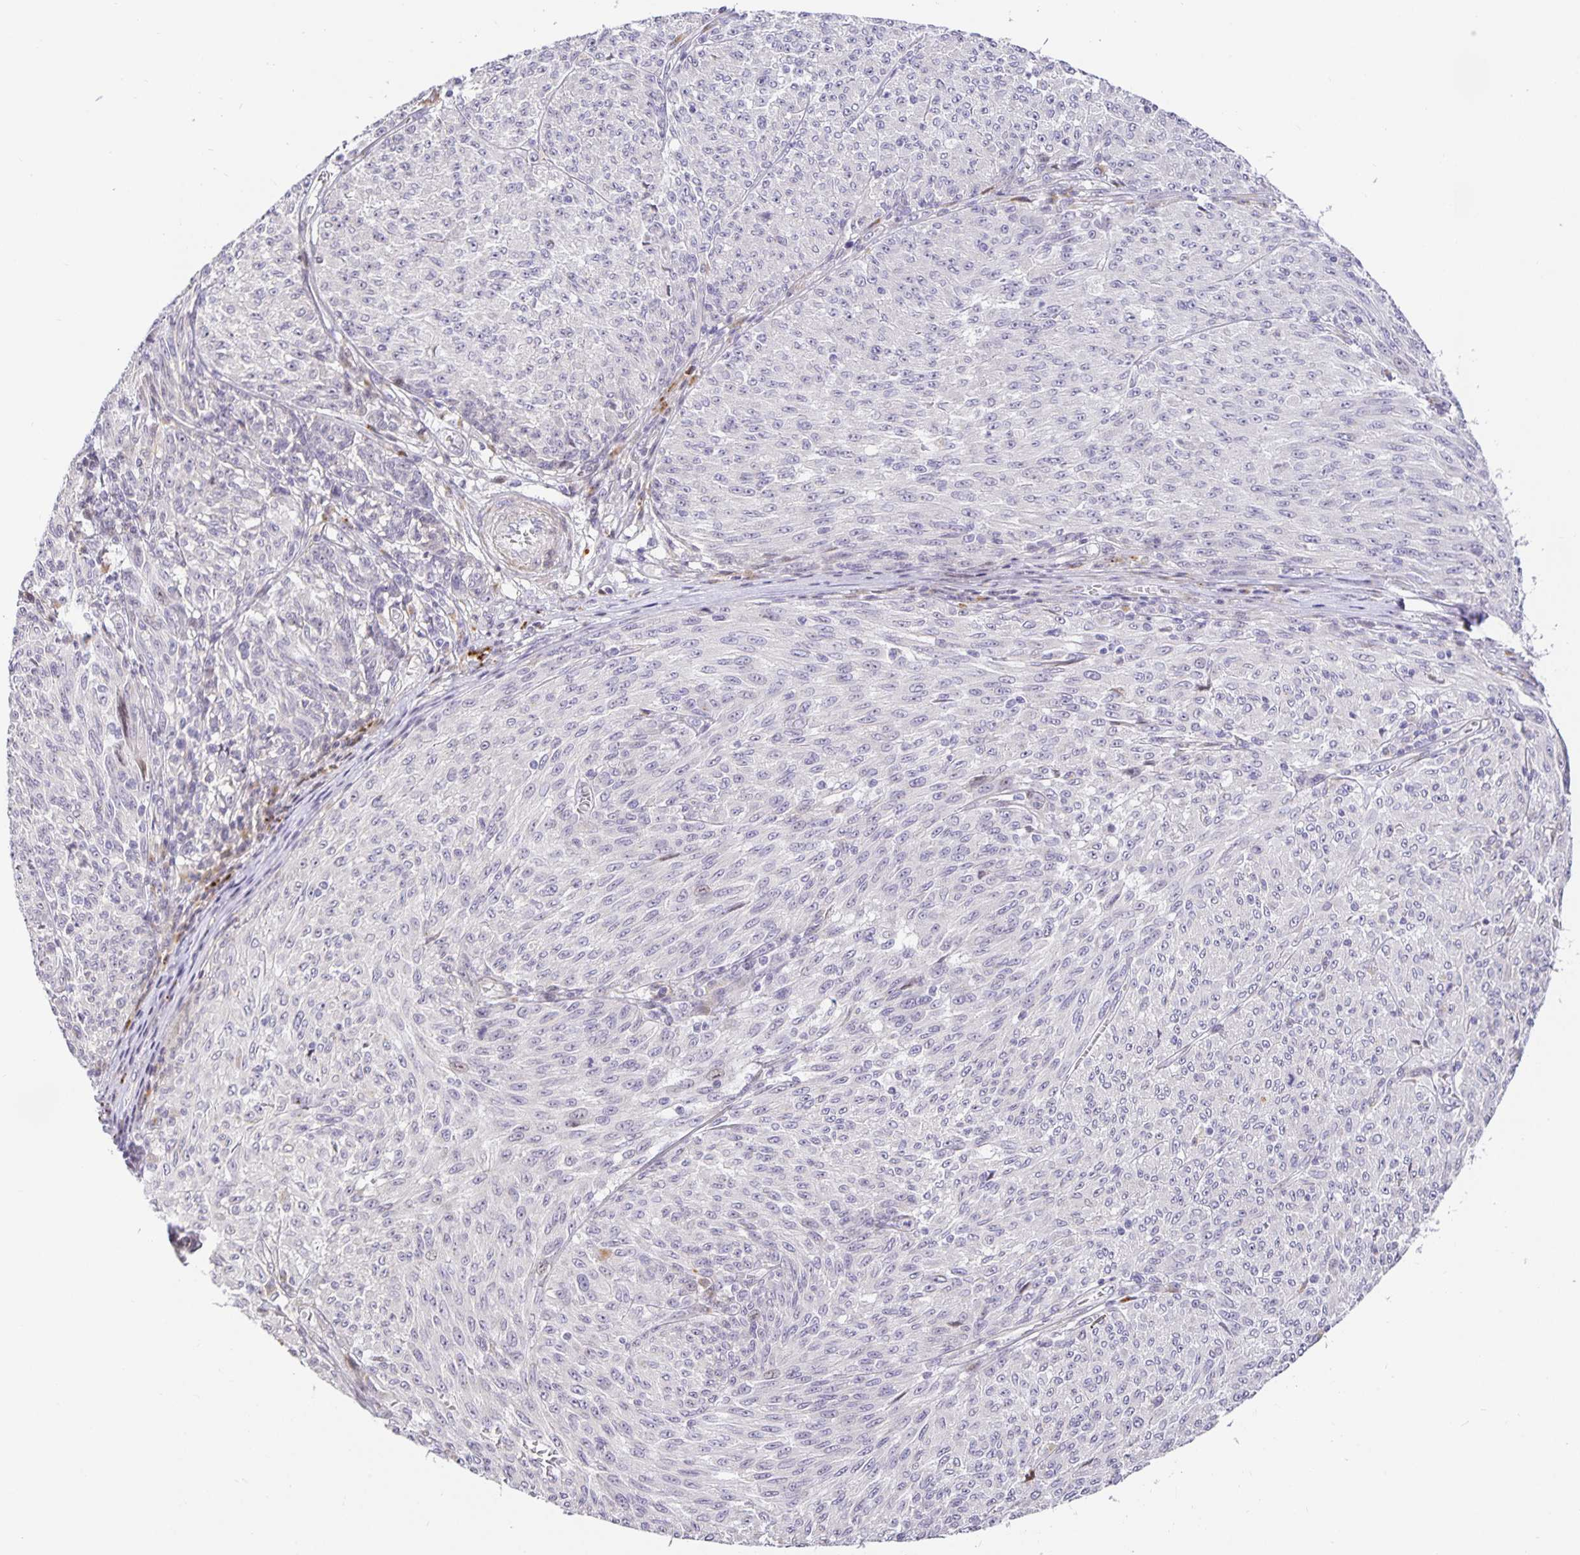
{"staining": {"intensity": "negative", "quantity": "none", "location": "none"}, "tissue": "melanoma", "cell_type": "Tumor cells", "image_type": "cancer", "snomed": [{"axis": "morphology", "description": "Malignant melanoma, NOS"}, {"axis": "topography", "description": "Skin"}], "caption": "Melanoma was stained to show a protein in brown. There is no significant expression in tumor cells.", "gene": "TJP3", "patient": {"sex": "male", "age": 85}}